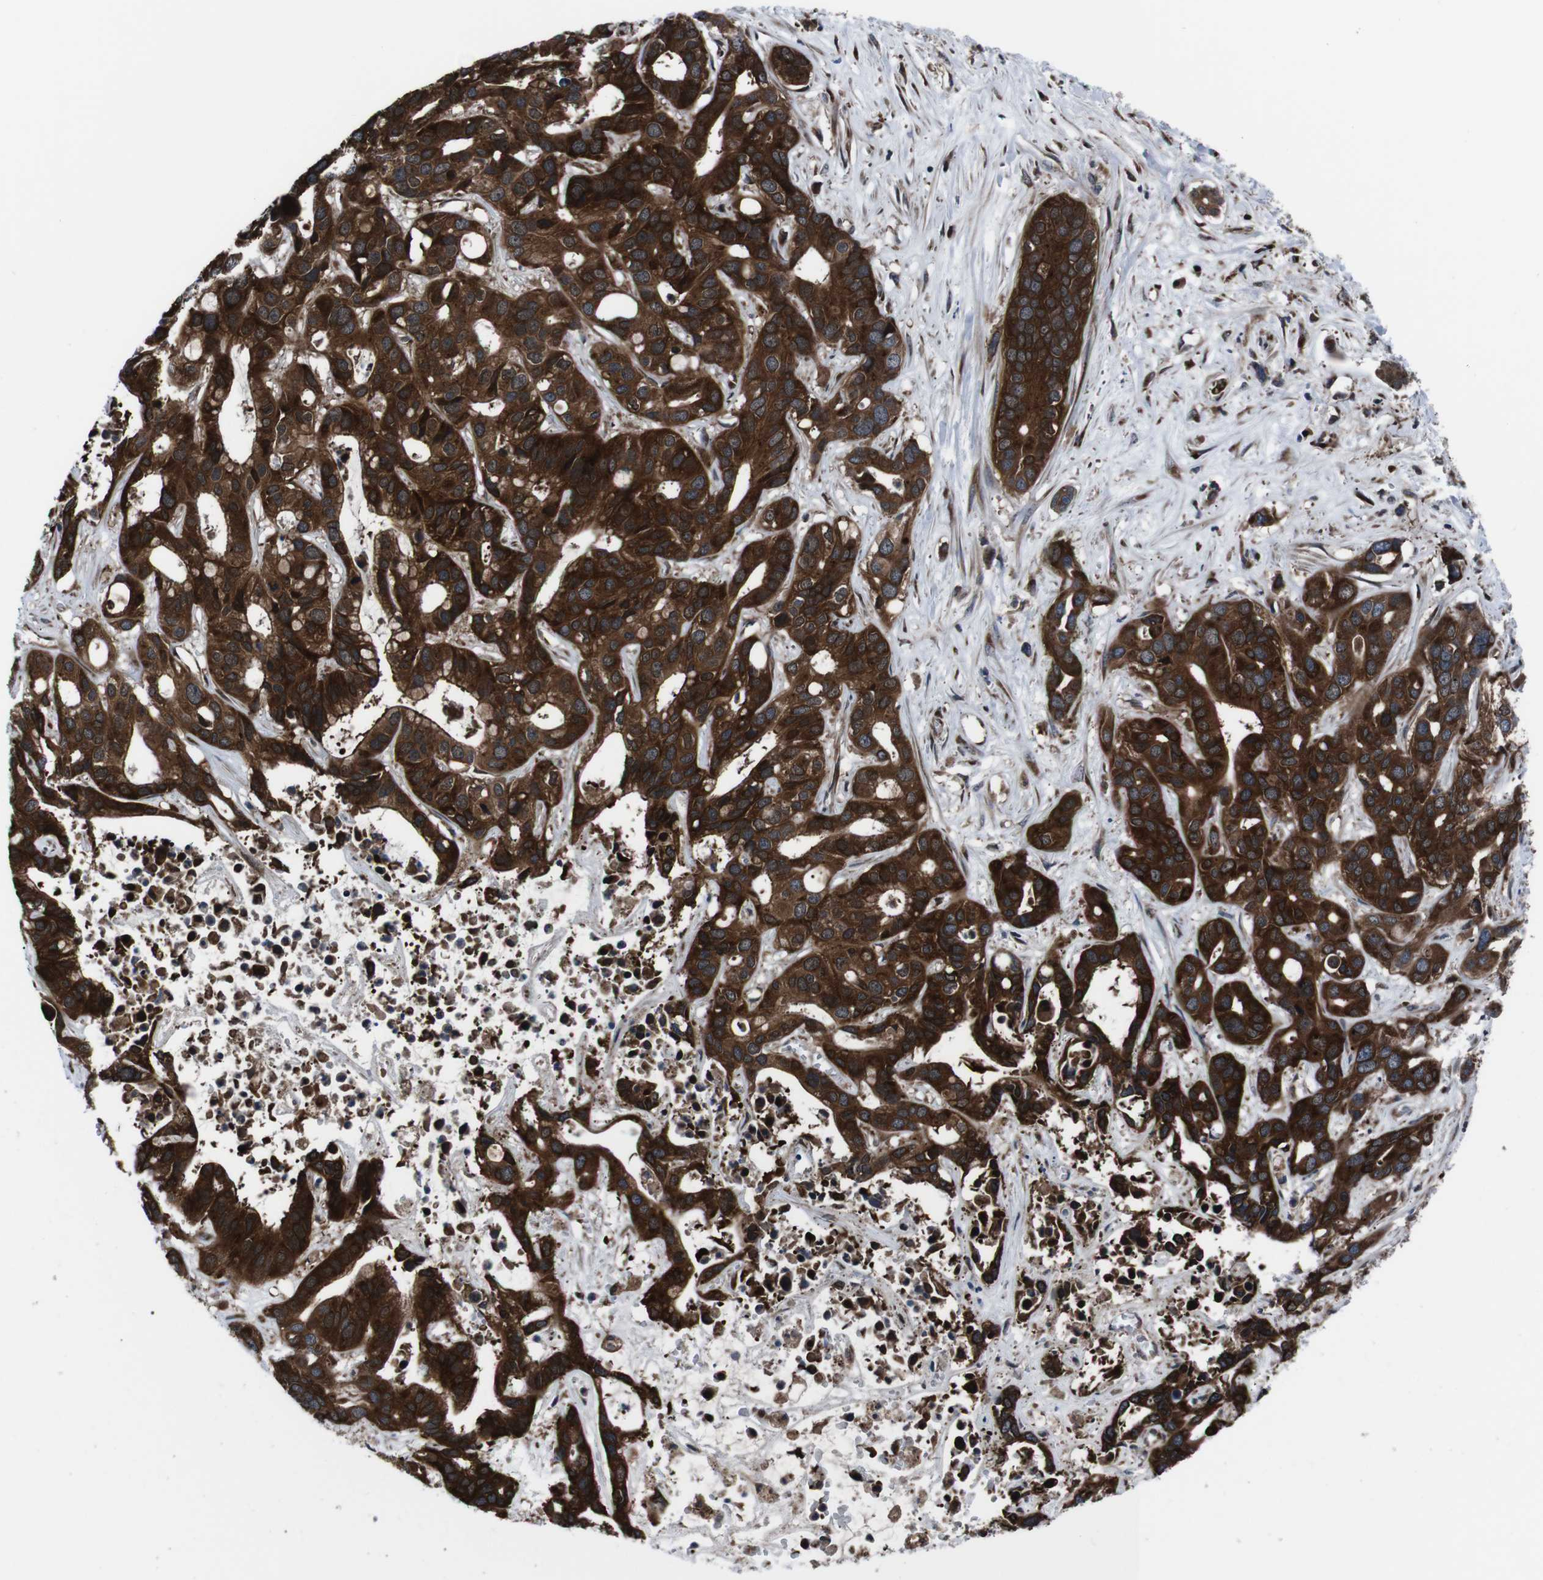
{"staining": {"intensity": "strong", "quantity": ">75%", "location": "cytoplasmic/membranous"}, "tissue": "liver cancer", "cell_type": "Tumor cells", "image_type": "cancer", "snomed": [{"axis": "morphology", "description": "Cholangiocarcinoma"}, {"axis": "topography", "description": "Liver"}], "caption": "IHC histopathology image of human liver cancer stained for a protein (brown), which displays high levels of strong cytoplasmic/membranous staining in about >75% of tumor cells.", "gene": "EIF4A2", "patient": {"sex": "female", "age": 65}}